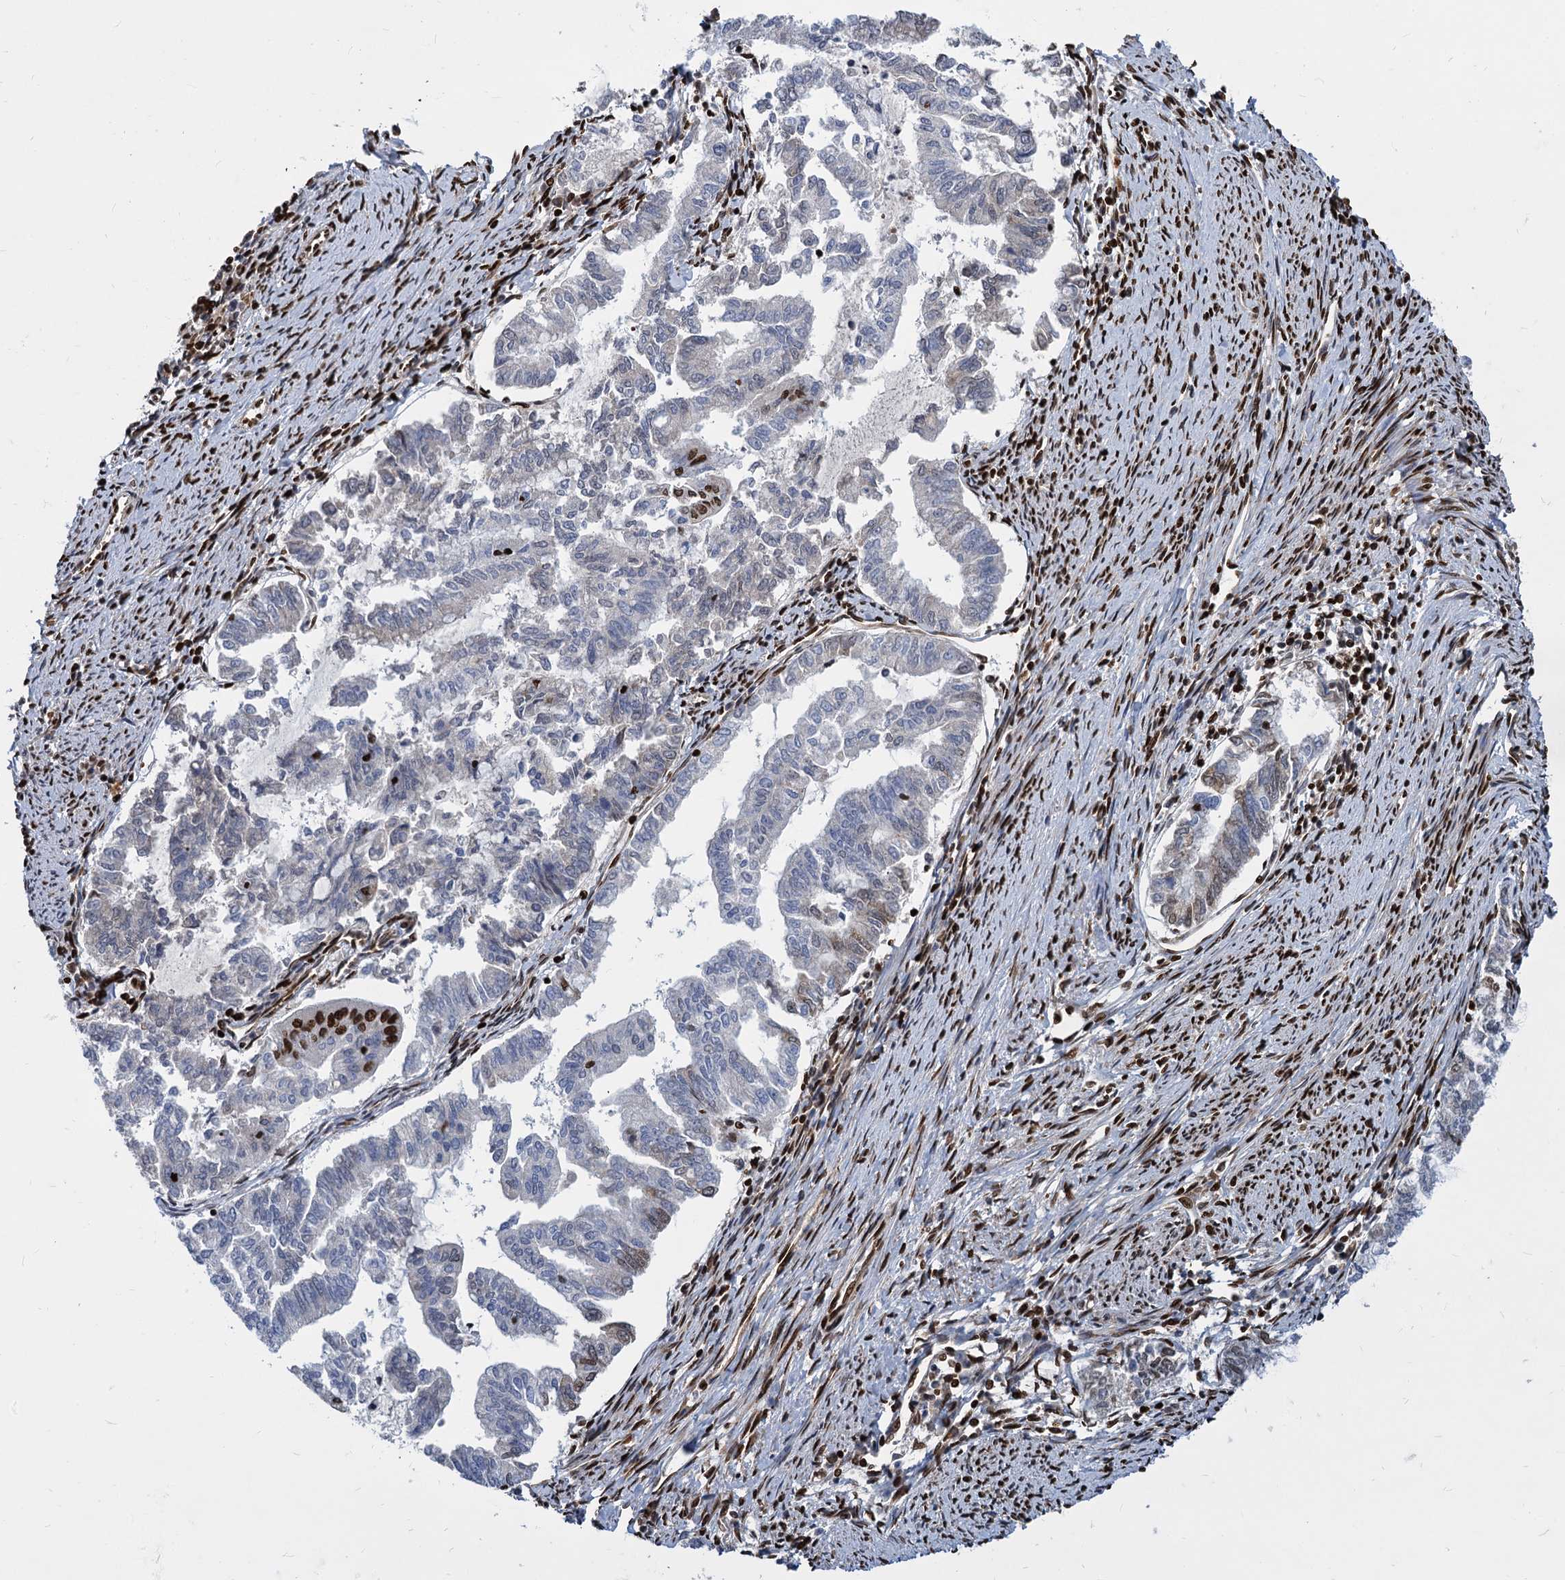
{"staining": {"intensity": "strong", "quantity": "<25%", "location": "nuclear"}, "tissue": "endometrial cancer", "cell_type": "Tumor cells", "image_type": "cancer", "snomed": [{"axis": "morphology", "description": "Adenocarcinoma, NOS"}, {"axis": "topography", "description": "Endometrium"}], "caption": "Immunohistochemistry (IHC) photomicrograph of human endometrial cancer stained for a protein (brown), which demonstrates medium levels of strong nuclear expression in about <25% of tumor cells.", "gene": "MECP2", "patient": {"sex": "female", "age": 79}}